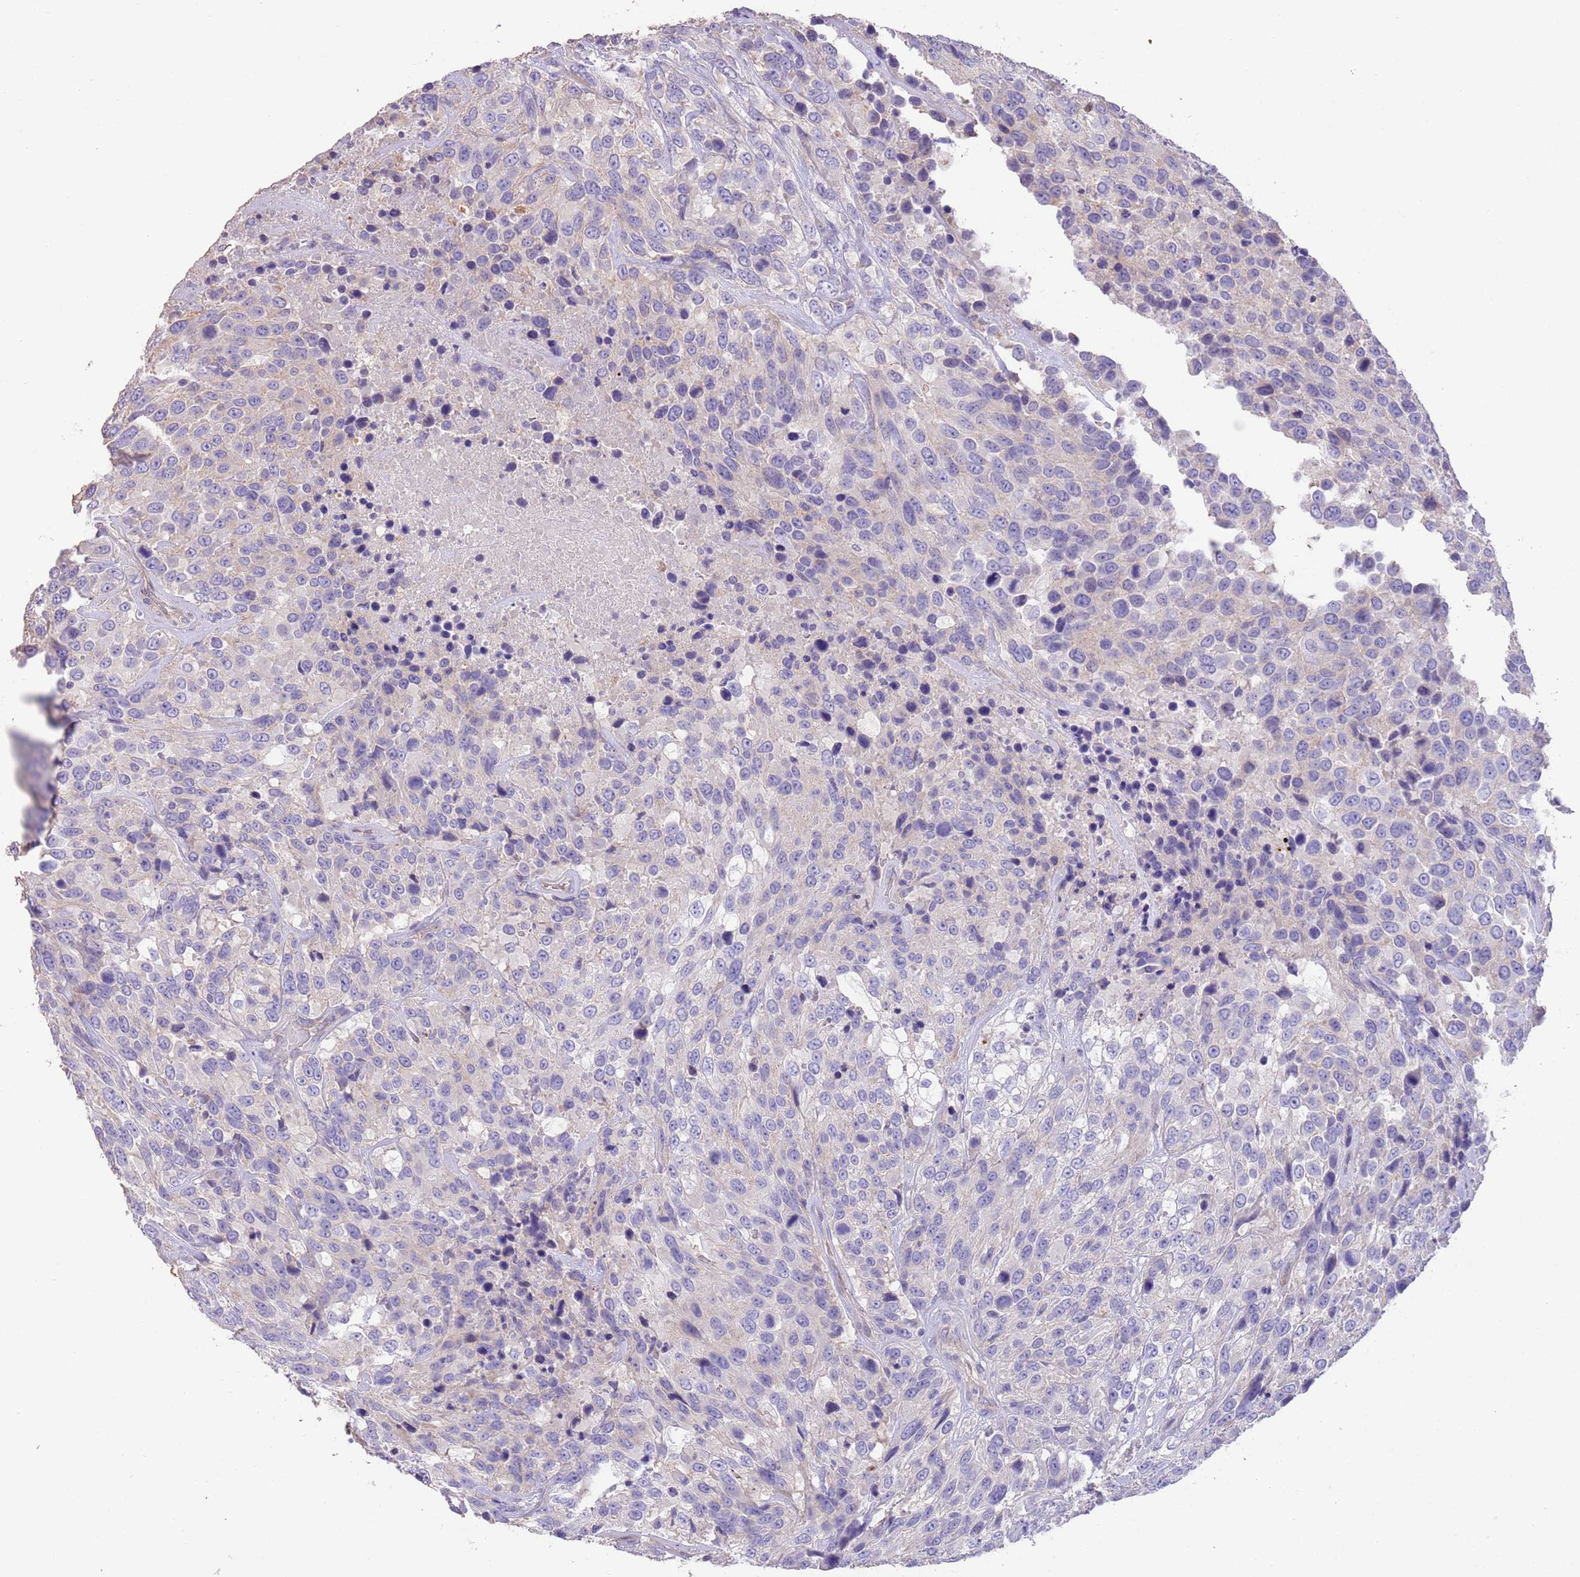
{"staining": {"intensity": "negative", "quantity": "none", "location": "none"}, "tissue": "urothelial cancer", "cell_type": "Tumor cells", "image_type": "cancer", "snomed": [{"axis": "morphology", "description": "Urothelial carcinoma, High grade"}, {"axis": "topography", "description": "Urinary bladder"}], "caption": "Urothelial cancer stained for a protein using IHC exhibits no positivity tumor cells.", "gene": "SFTPA1", "patient": {"sex": "male", "age": 56}}